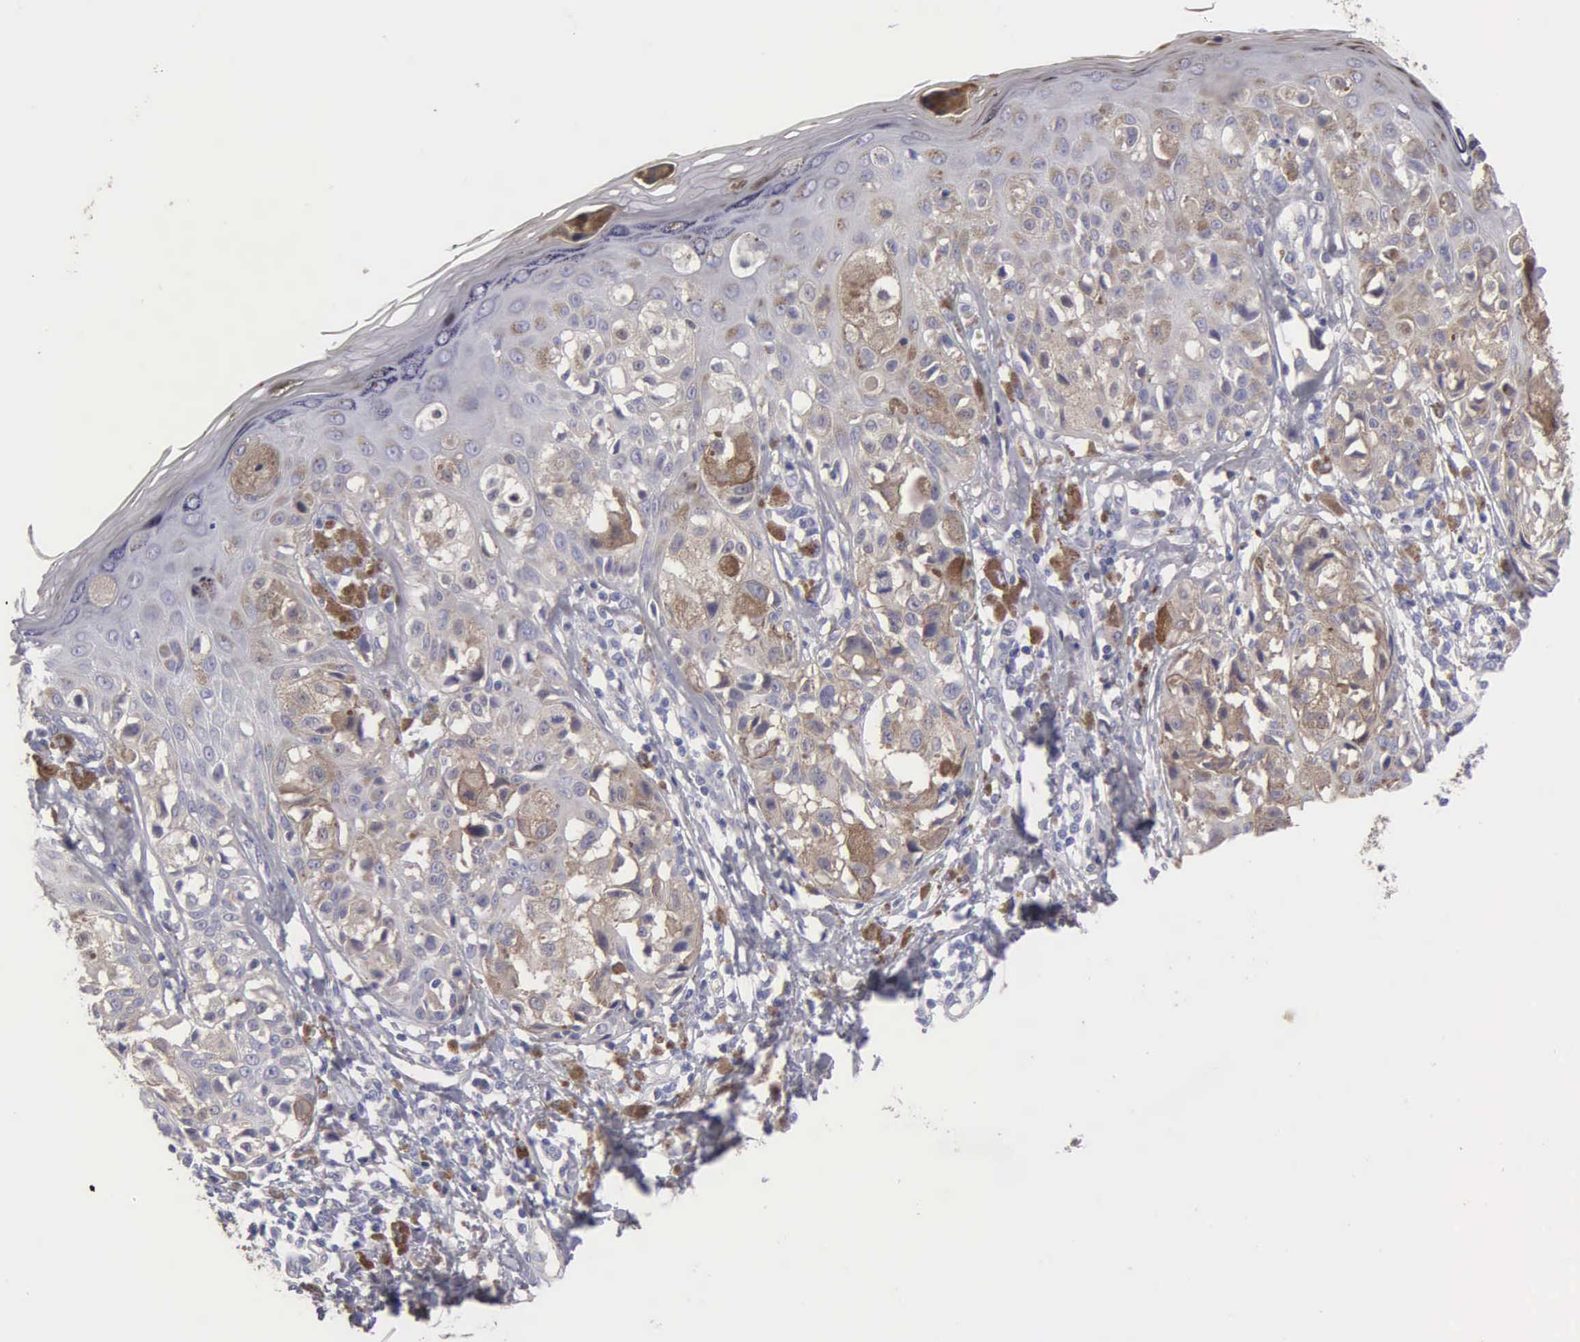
{"staining": {"intensity": "moderate", "quantity": "25%-75%", "location": "cytoplasmic/membranous"}, "tissue": "melanoma", "cell_type": "Tumor cells", "image_type": "cancer", "snomed": [{"axis": "morphology", "description": "Malignant melanoma, NOS"}, {"axis": "topography", "description": "Skin"}], "caption": "Immunohistochemical staining of human malignant melanoma reveals medium levels of moderate cytoplasmic/membranous staining in about 25%-75% of tumor cells.", "gene": "APP", "patient": {"sex": "female", "age": 55}}